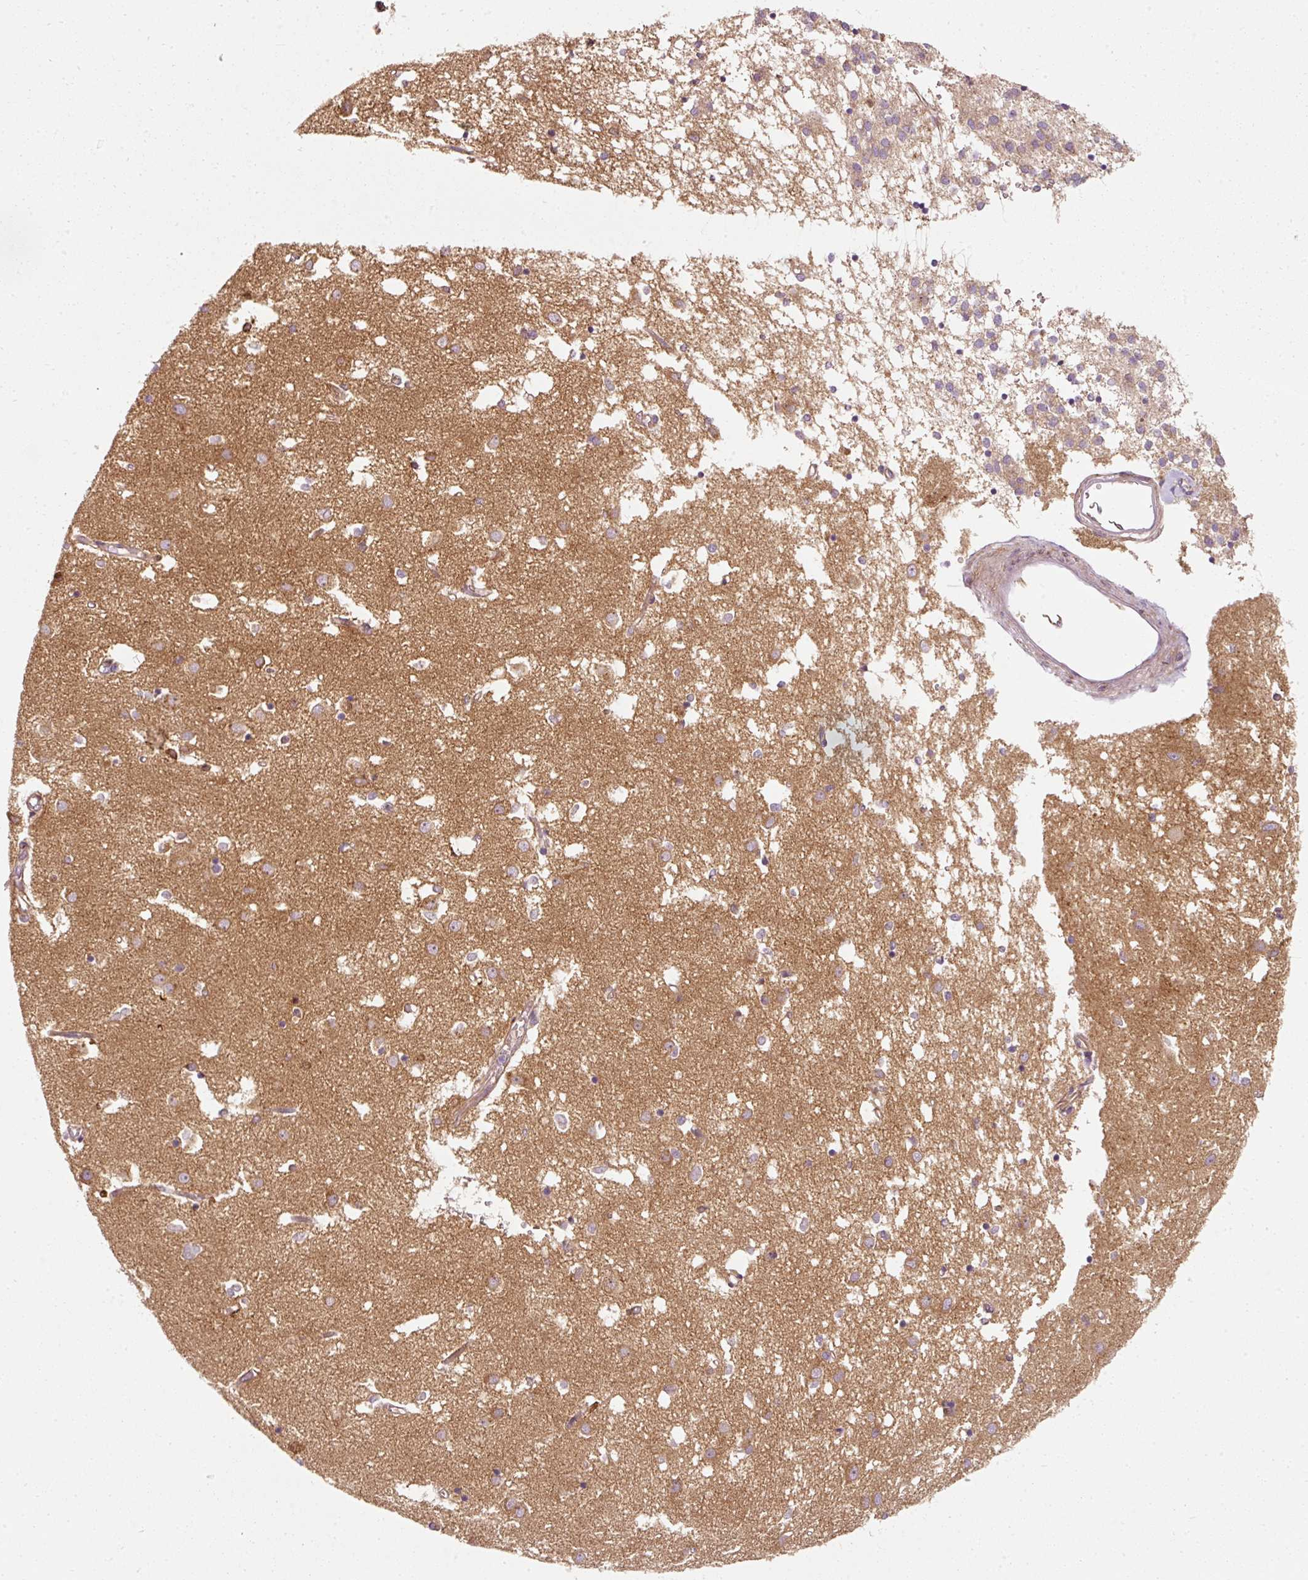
{"staining": {"intensity": "moderate", "quantity": "25%-75%", "location": "cytoplasmic/membranous"}, "tissue": "caudate", "cell_type": "Glial cells", "image_type": "normal", "snomed": [{"axis": "morphology", "description": "Normal tissue, NOS"}, {"axis": "topography", "description": "Lateral ventricle wall"}], "caption": "Immunohistochemistry micrograph of benign human caudate stained for a protein (brown), which demonstrates medium levels of moderate cytoplasmic/membranous expression in approximately 25%-75% of glial cells.", "gene": "NAPA", "patient": {"sex": "male", "age": 70}}